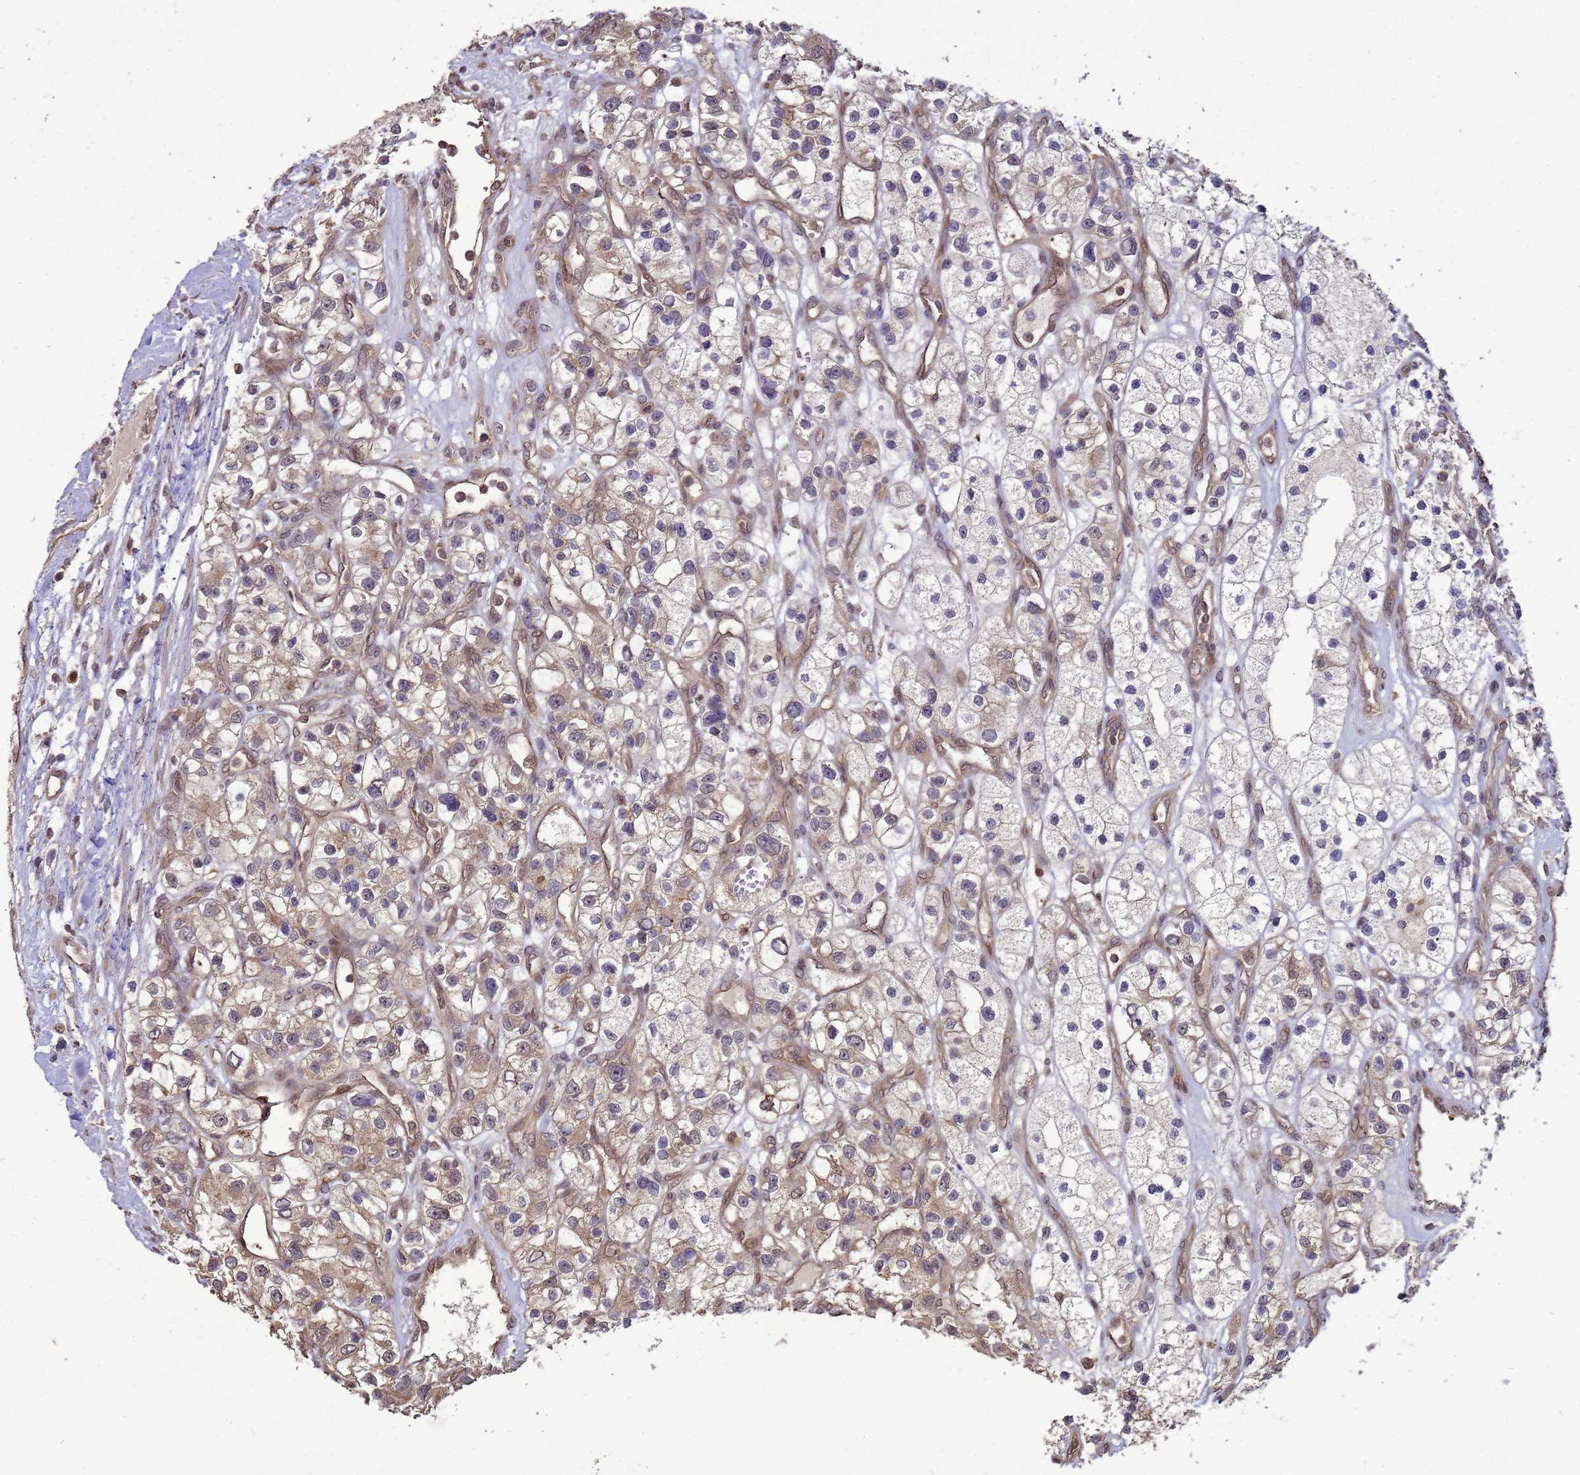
{"staining": {"intensity": "weak", "quantity": "<25%", "location": "cytoplasmic/membranous,nuclear"}, "tissue": "renal cancer", "cell_type": "Tumor cells", "image_type": "cancer", "snomed": [{"axis": "morphology", "description": "Adenocarcinoma, NOS"}, {"axis": "topography", "description": "Kidney"}], "caption": "Protein analysis of renal cancer demonstrates no significant staining in tumor cells. Brightfield microscopy of IHC stained with DAB (brown) and hematoxylin (blue), captured at high magnification.", "gene": "CRBN", "patient": {"sex": "female", "age": 57}}